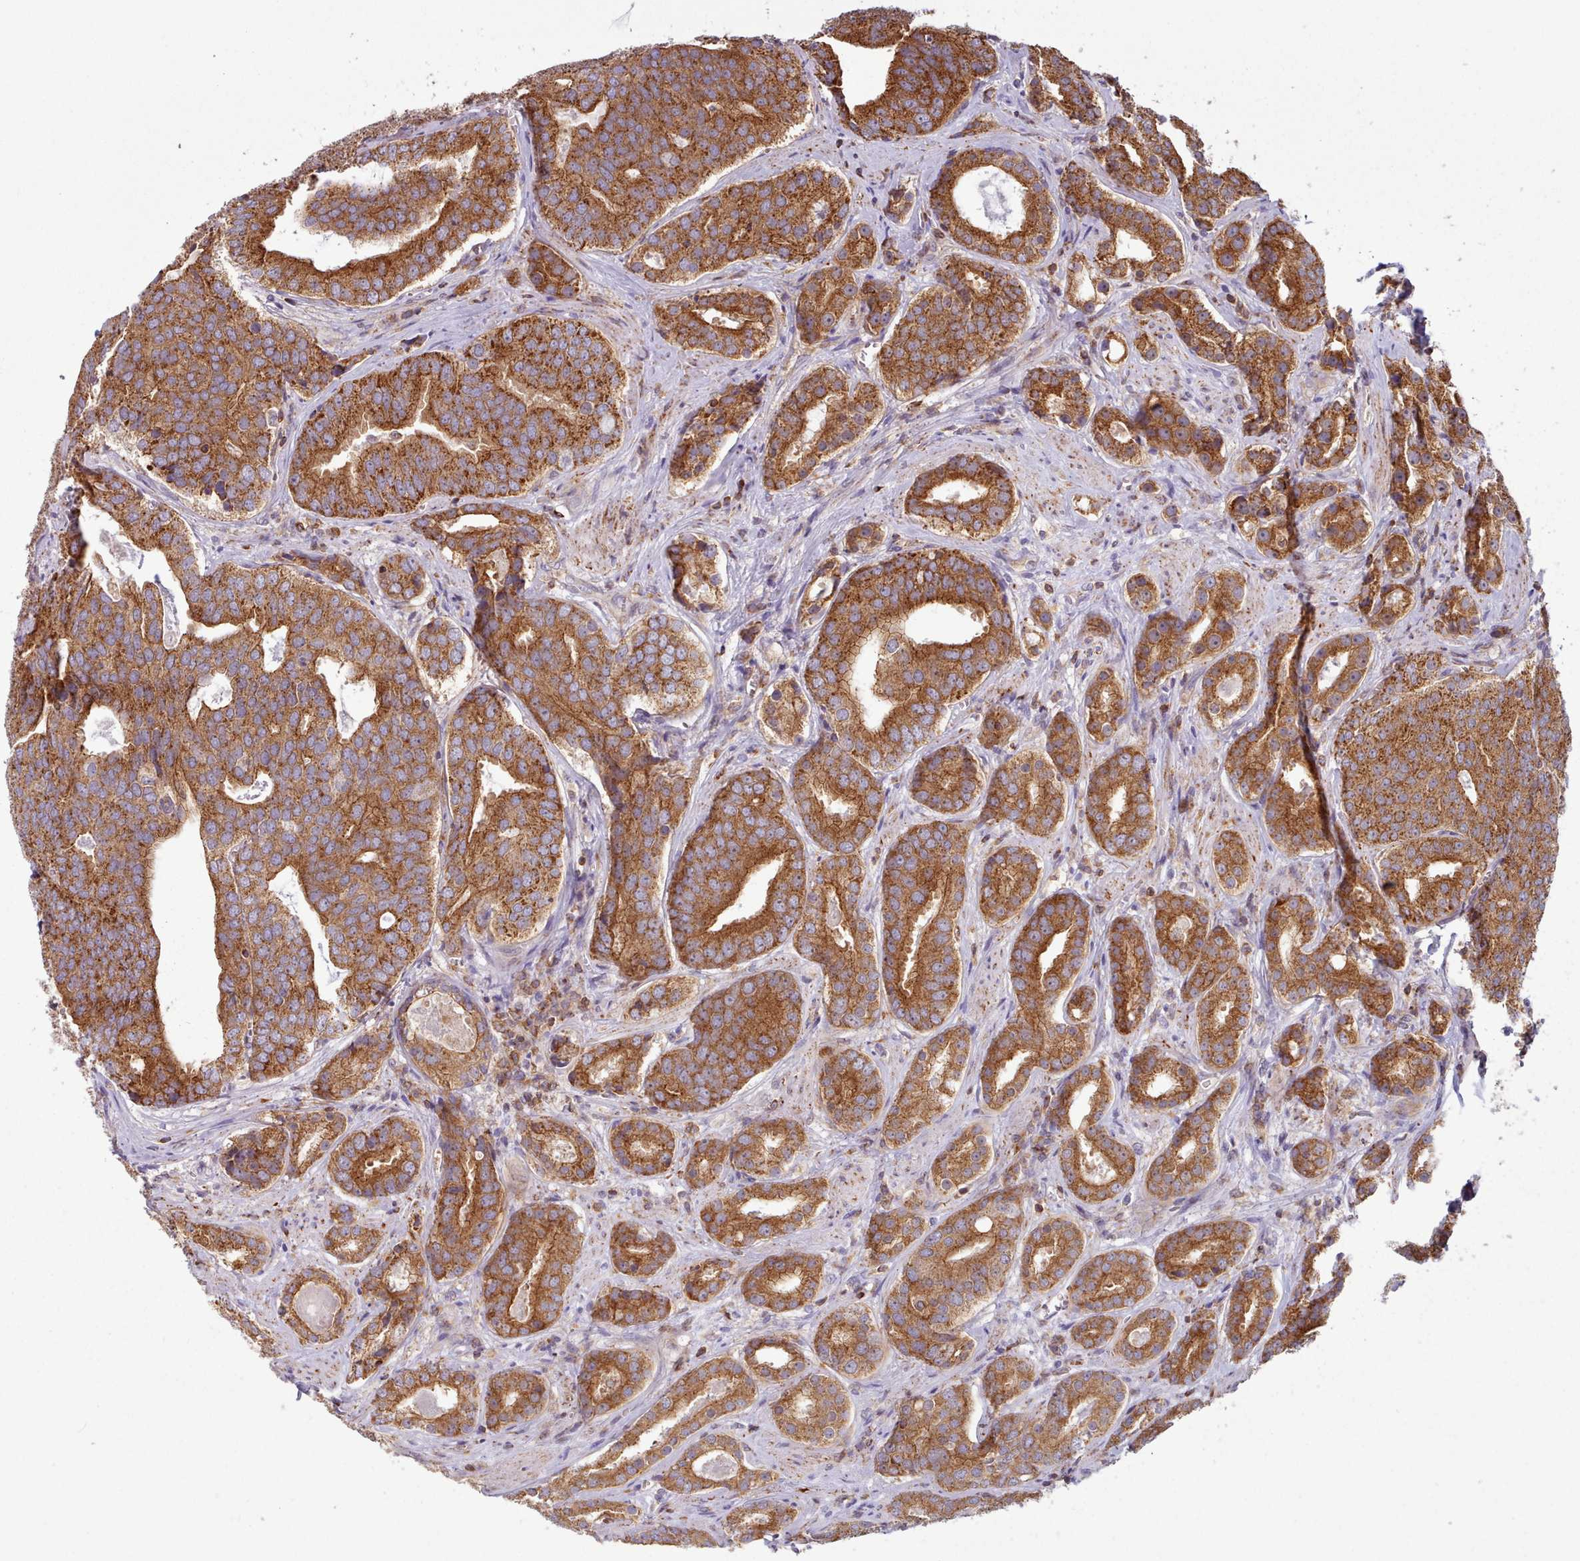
{"staining": {"intensity": "strong", "quantity": ">75%", "location": "cytoplasmic/membranous"}, "tissue": "prostate cancer", "cell_type": "Tumor cells", "image_type": "cancer", "snomed": [{"axis": "morphology", "description": "Adenocarcinoma, High grade"}, {"axis": "topography", "description": "Prostate"}], "caption": "This micrograph displays prostate cancer (high-grade adenocarcinoma) stained with IHC to label a protein in brown. The cytoplasmic/membranous of tumor cells show strong positivity for the protein. Nuclei are counter-stained blue.", "gene": "CRYBG1", "patient": {"sex": "male", "age": 55}}